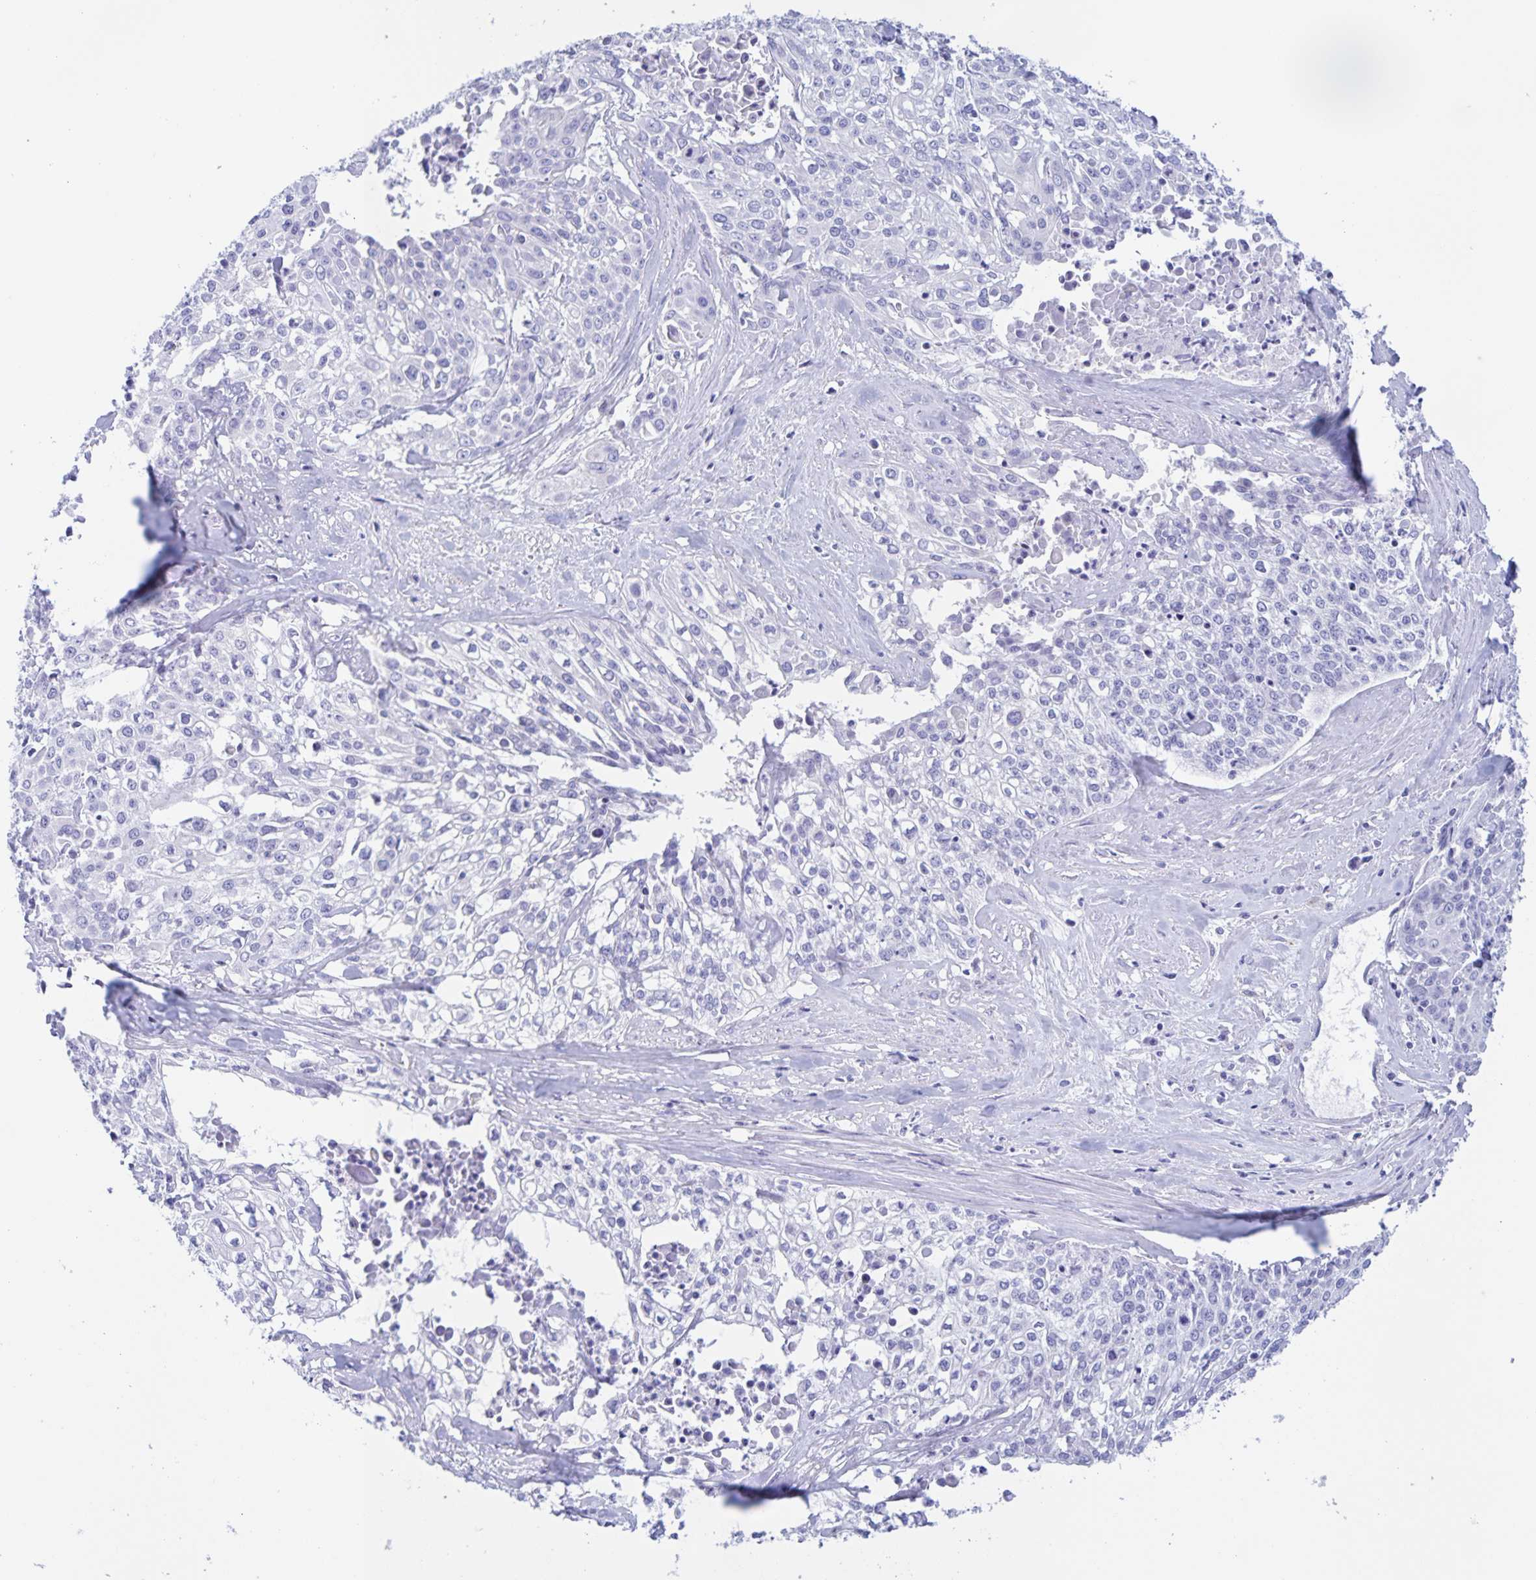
{"staining": {"intensity": "negative", "quantity": "none", "location": "none"}, "tissue": "cervical cancer", "cell_type": "Tumor cells", "image_type": "cancer", "snomed": [{"axis": "morphology", "description": "Squamous cell carcinoma, NOS"}, {"axis": "topography", "description": "Cervix"}], "caption": "Photomicrograph shows no significant protein positivity in tumor cells of cervical cancer.", "gene": "CATSPER4", "patient": {"sex": "female", "age": 39}}